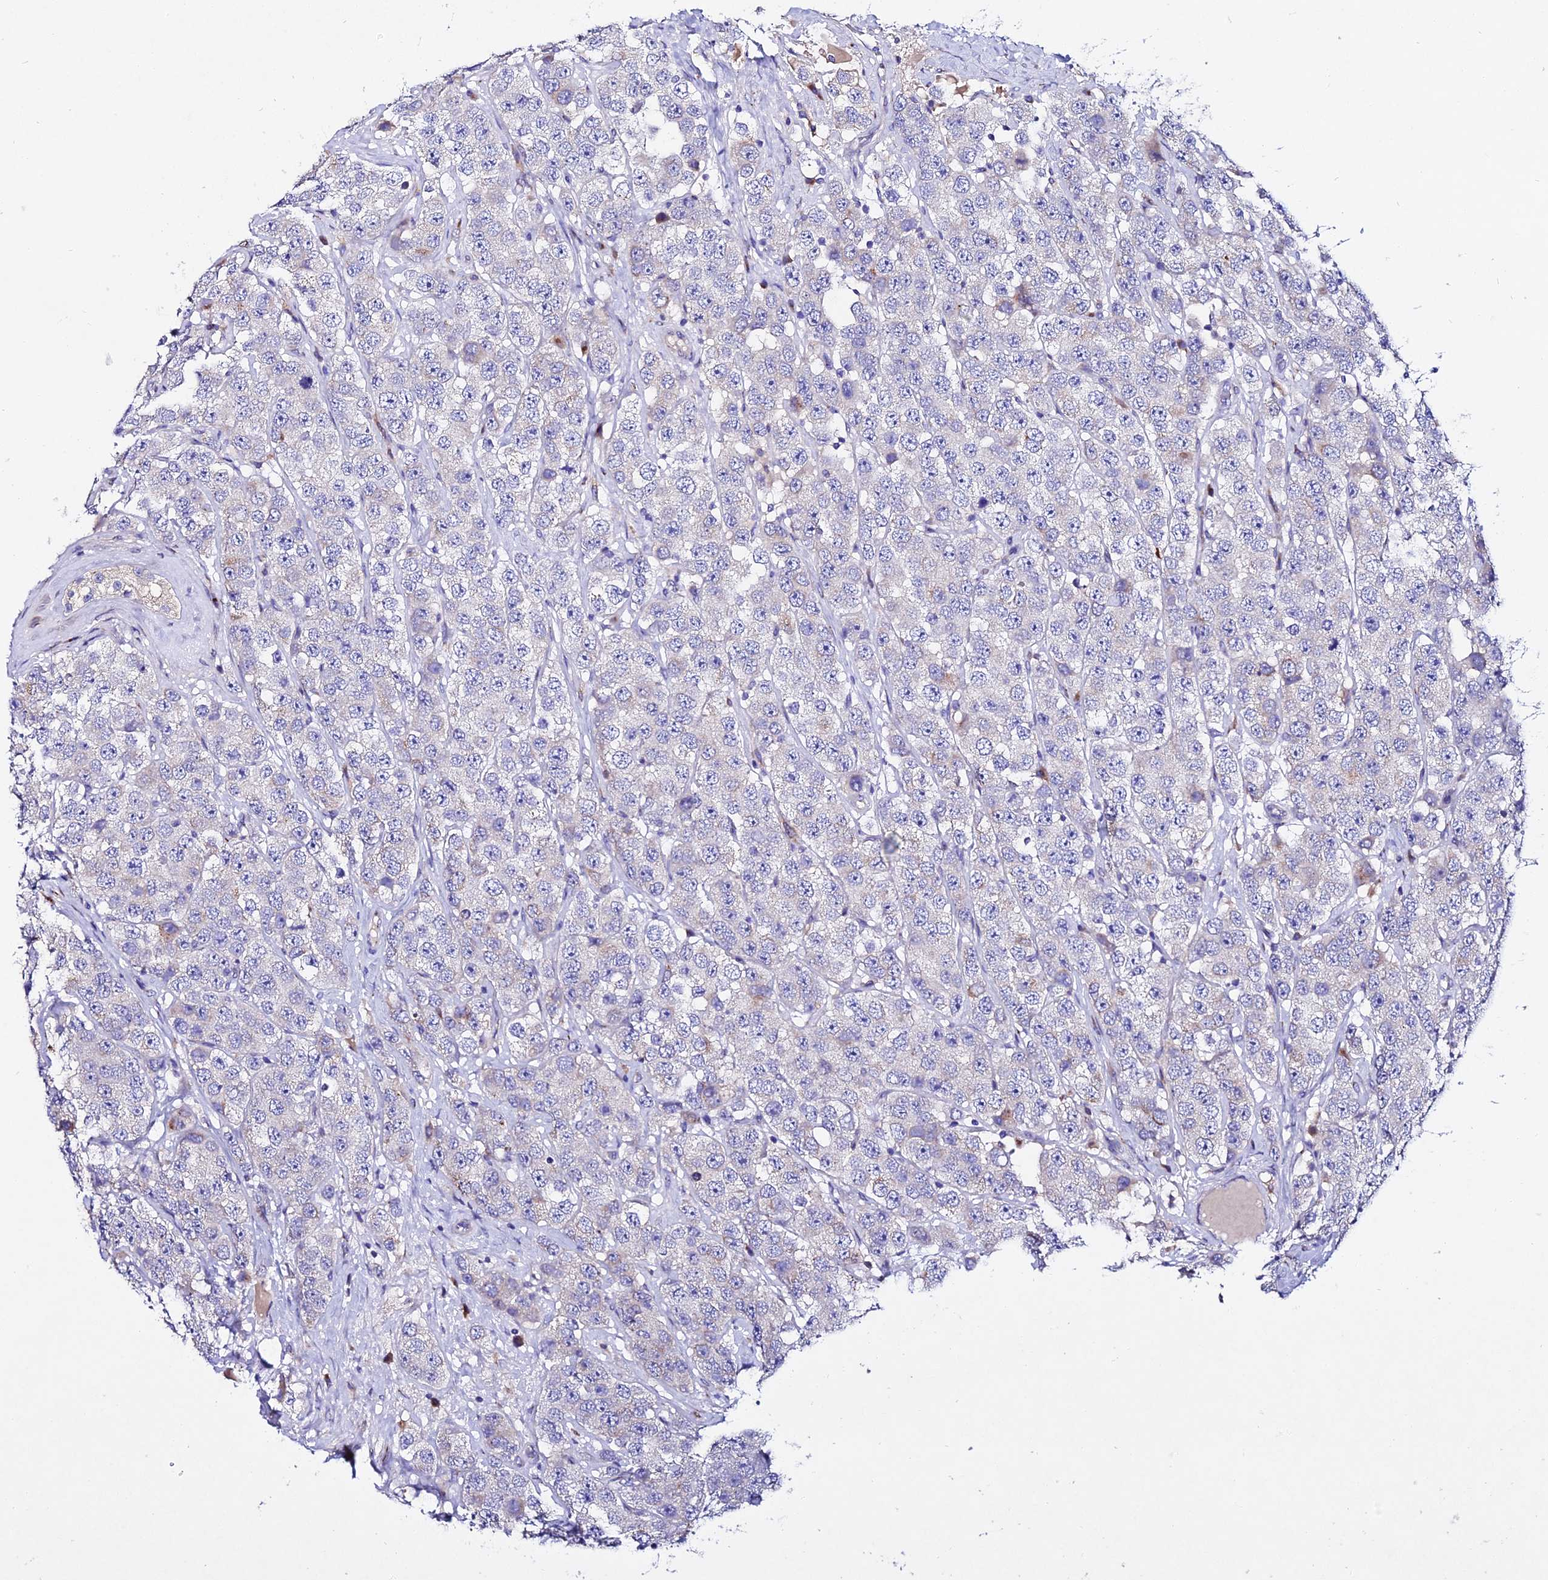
{"staining": {"intensity": "negative", "quantity": "none", "location": "none"}, "tissue": "testis cancer", "cell_type": "Tumor cells", "image_type": "cancer", "snomed": [{"axis": "morphology", "description": "Seminoma, NOS"}, {"axis": "topography", "description": "Testis"}], "caption": "The IHC image has no significant positivity in tumor cells of seminoma (testis) tissue.", "gene": "OR51Q1", "patient": {"sex": "male", "age": 28}}